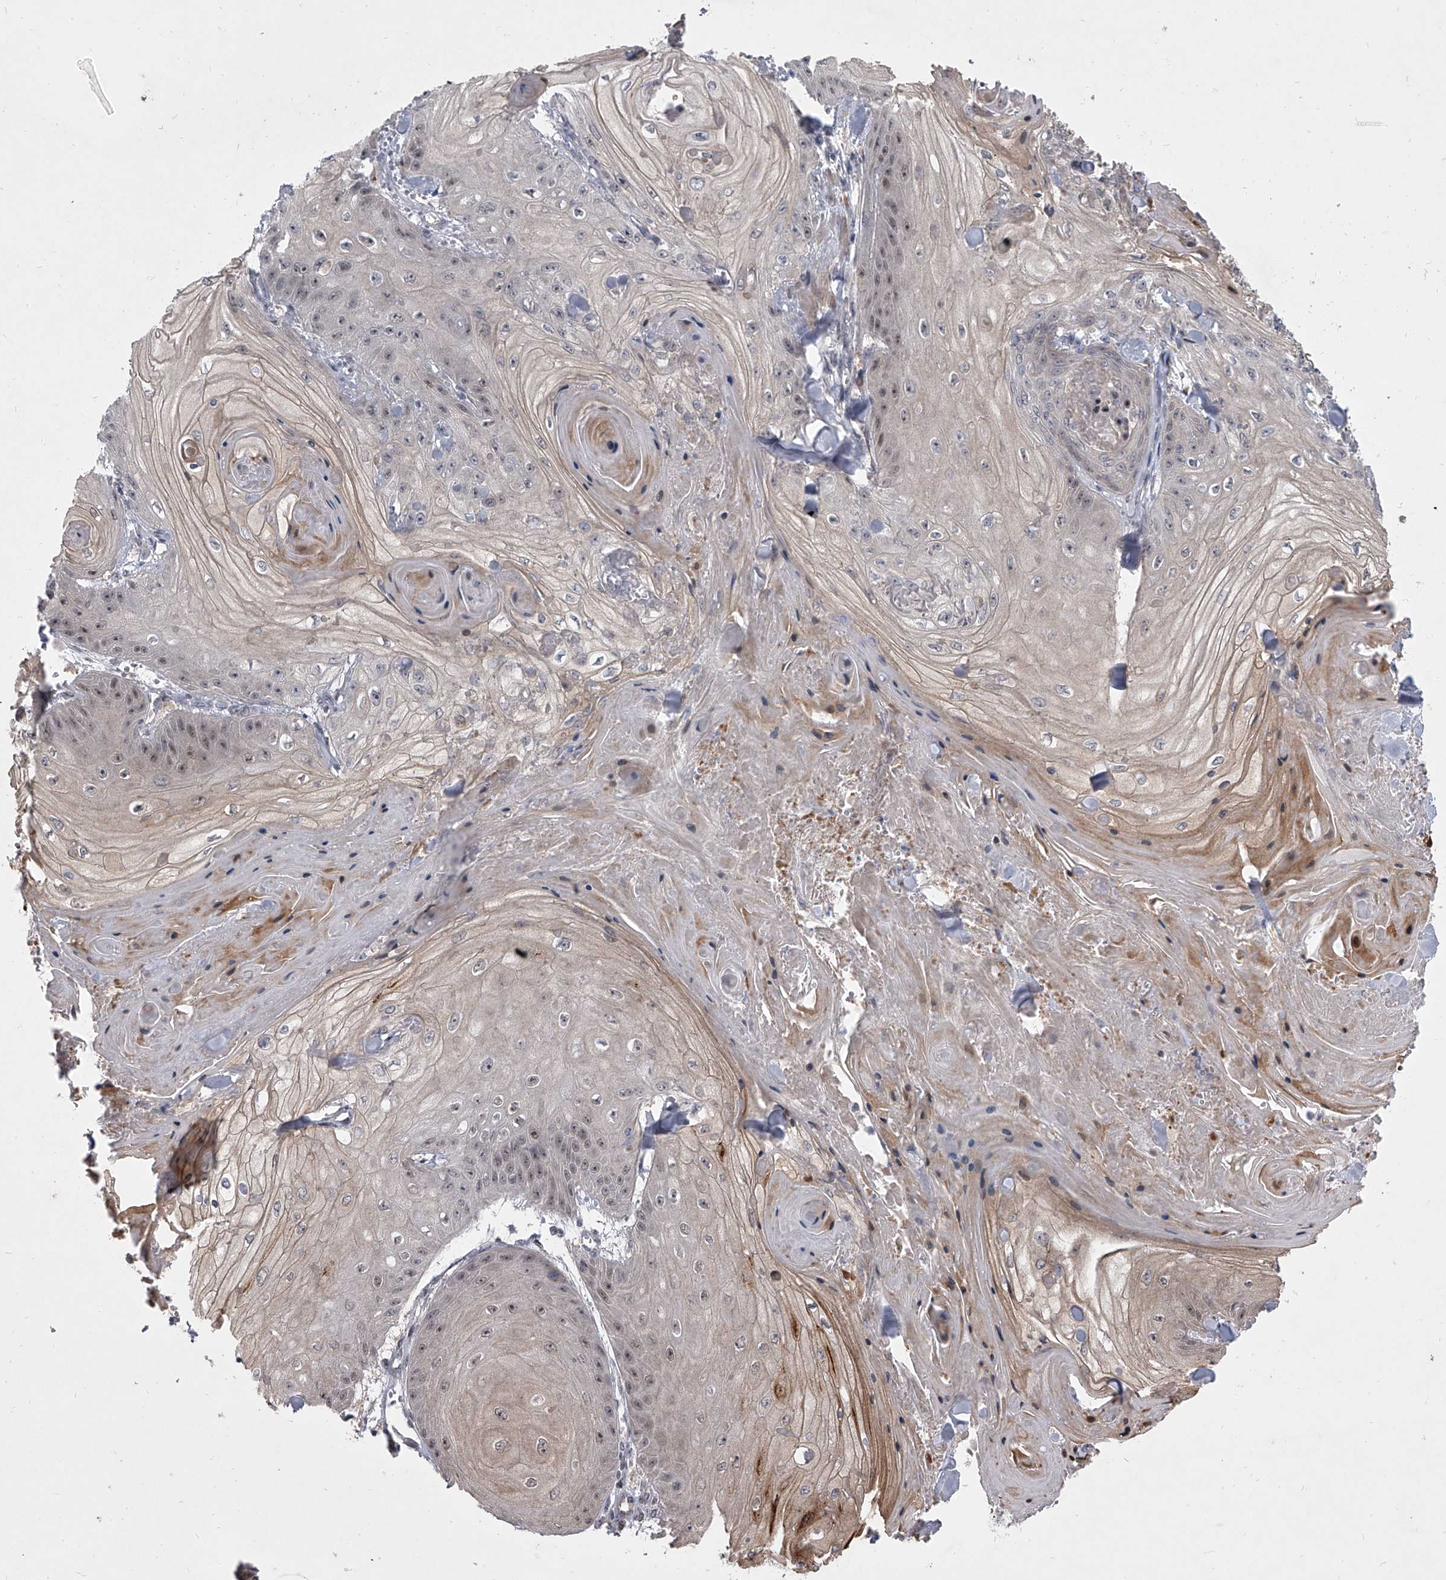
{"staining": {"intensity": "weak", "quantity": "25%-75%", "location": "nuclear"}, "tissue": "skin cancer", "cell_type": "Tumor cells", "image_type": "cancer", "snomed": [{"axis": "morphology", "description": "Squamous cell carcinoma, NOS"}, {"axis": "topography", "description": "Skin"}], "caption": "Brown immunohistochemical staining in squamous cell carcinoma (skin) reveals weak nuclear staining in about 25%-75% of tumor cells. The staining was performed using DAB to visualize the protein expression in brown, while the nuclei were stained in blue with hematoxylin (Magnification: 20x).", "gene": "HEATR6", "patient": {"sex": "male", "age": 74}}